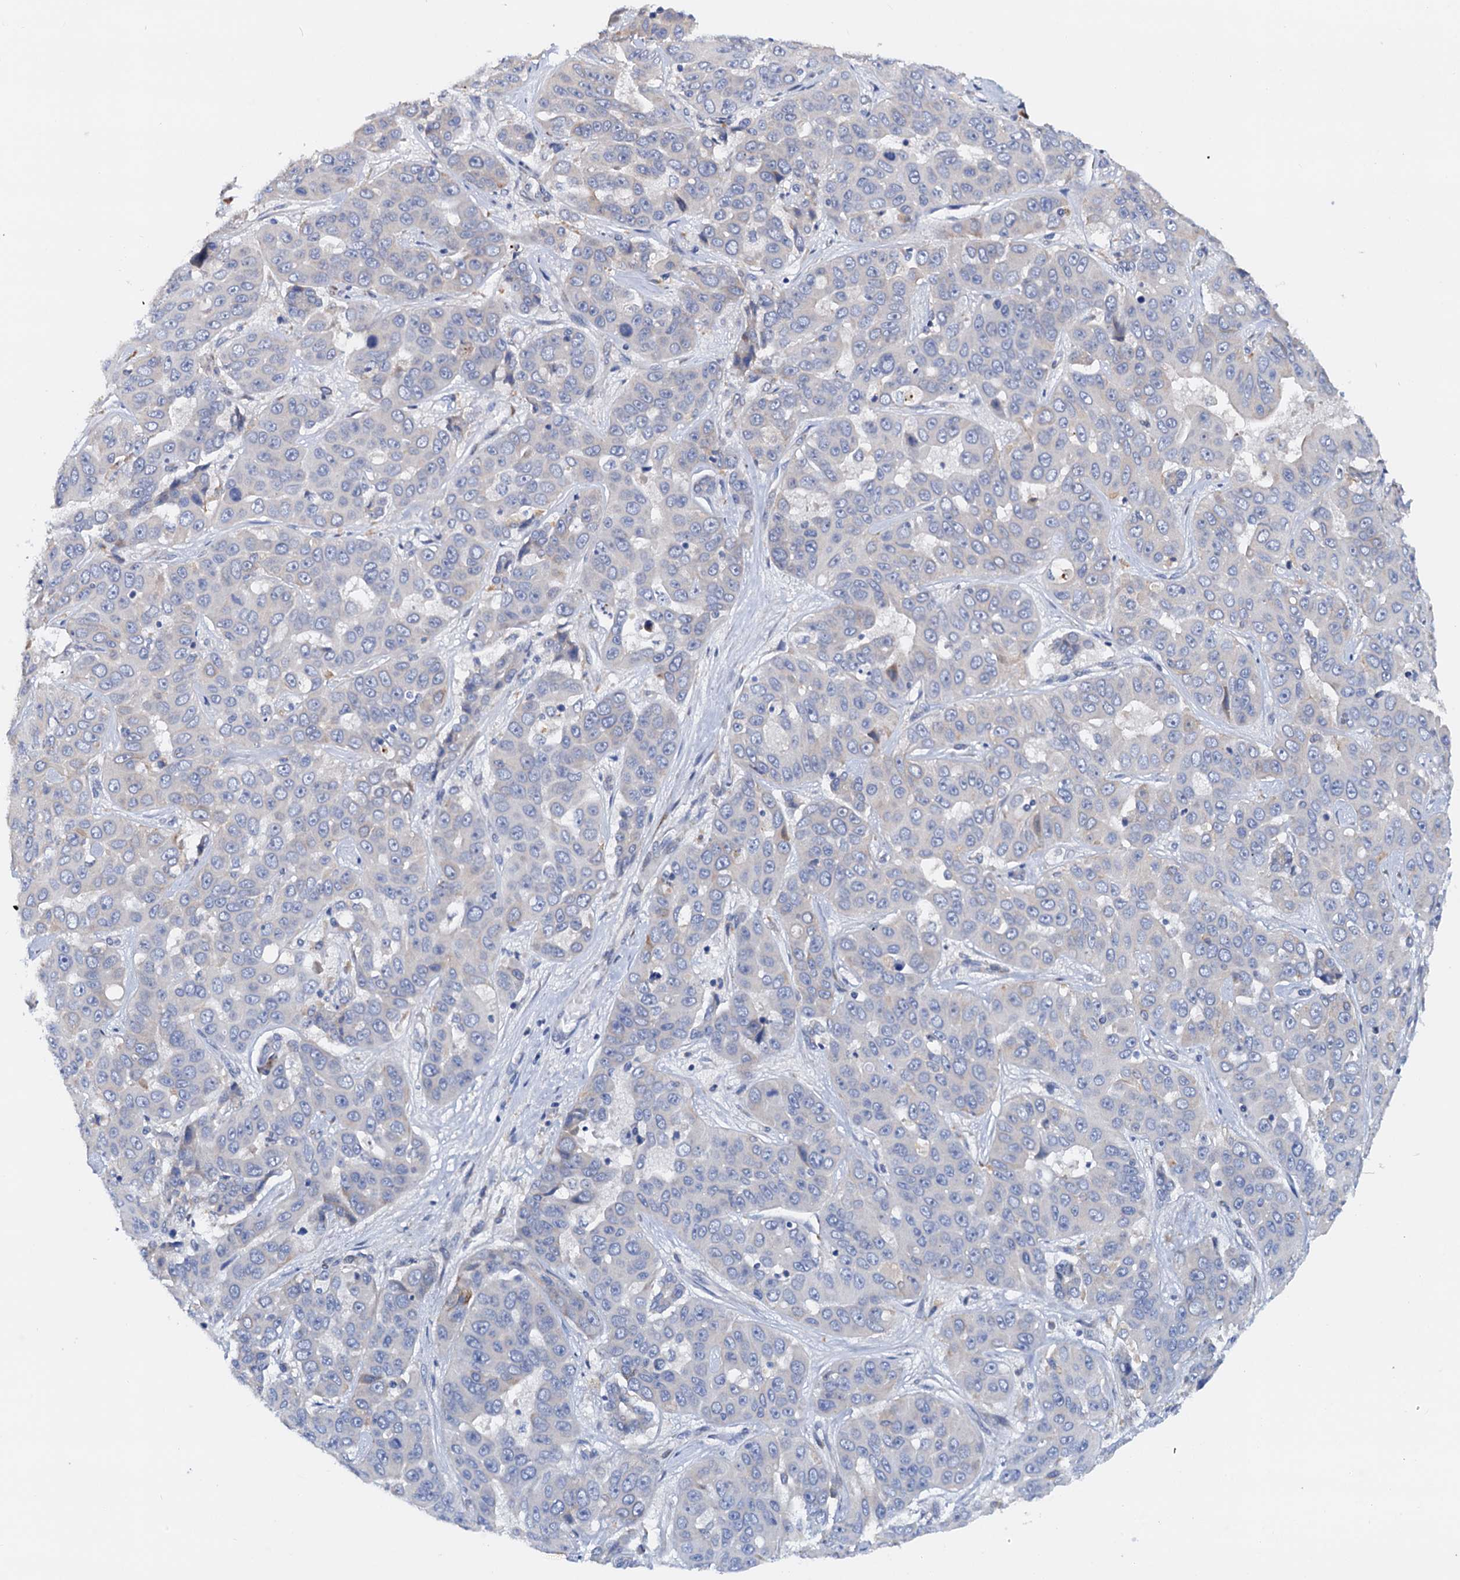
{"staining": {"intensity": "negative", "quantity": "none", "location": "none"}, "tissue": "liver cancer", "cell_type": "Tumor cells", "image_type": "cancer", "snomed": [{"axis": "morphology", "description": "Cholangiocarcinoma"}, {"axis": "topography", "description": "Liver"}], "caption": "This image is of liver cholangiocarcinoma stained with IHC to label a protein in brown with the nuclei are counter-stained blue. There is no staining in tumor cells. (IHC, brightfield microscopy, high magnification).", "gene": "RASSF9", "patient": {"sex": "female", "age": 52}}